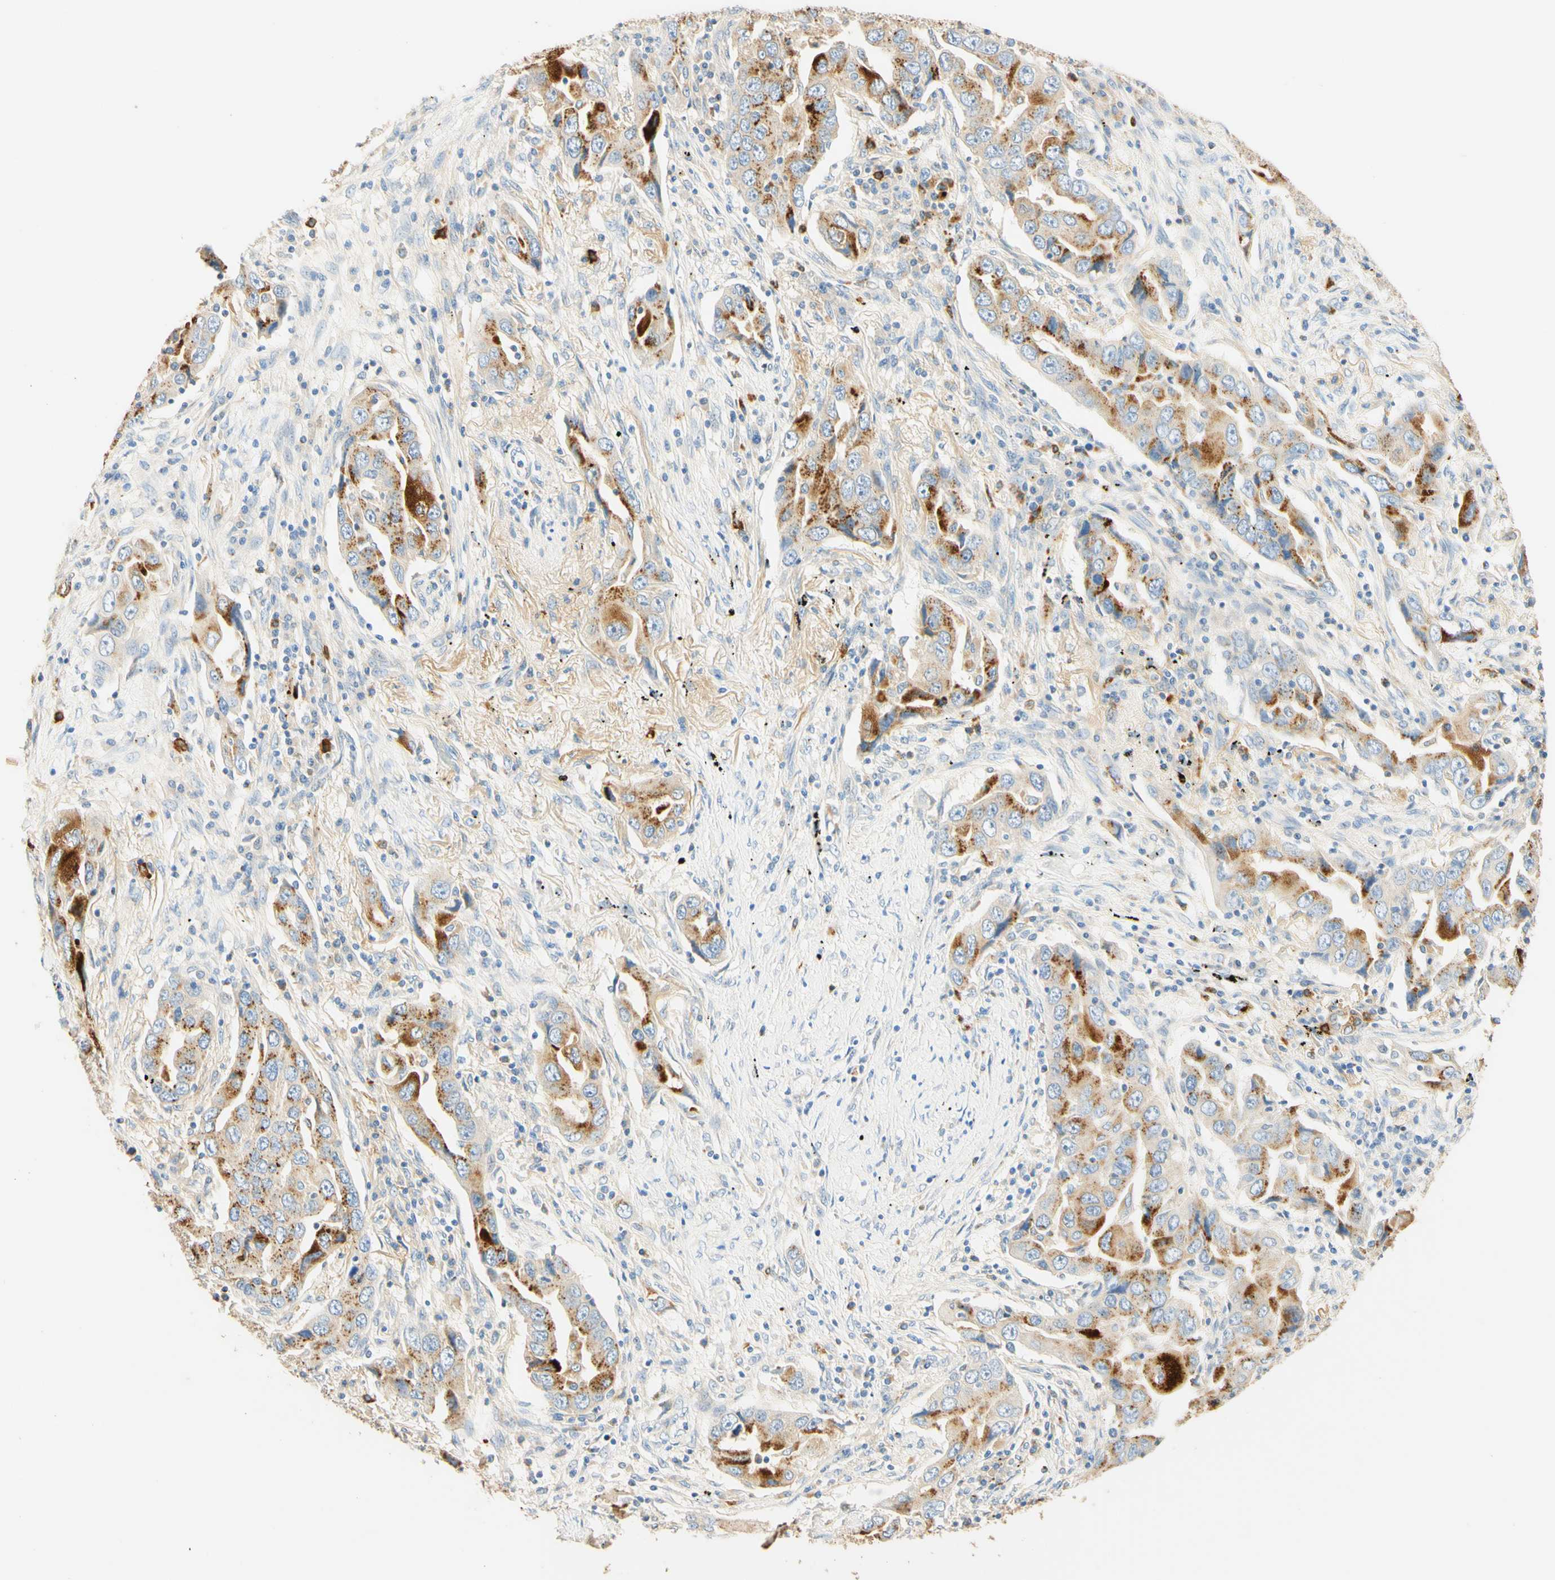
{"staining": {"intensity": "moderate", "quantity": "25%-75%", "location": "cytoplasmic/membranous"}, "tissue": "lung cancer", "cell_type": "Tumor cells", "image_type": "cancer", "snomed": [{"axis": "morphology", "description": "Adenocarcinoma, NOS"}, {"axis": "topography", "description": "Lung"}], "caption": "Moderate cytoplasmic/membranous expression is identified in about 25%-75% of tumor cells in adenocarcinoma (lung).", "gene": "CD63", "patient": {"sex": "female", "age": 65}}